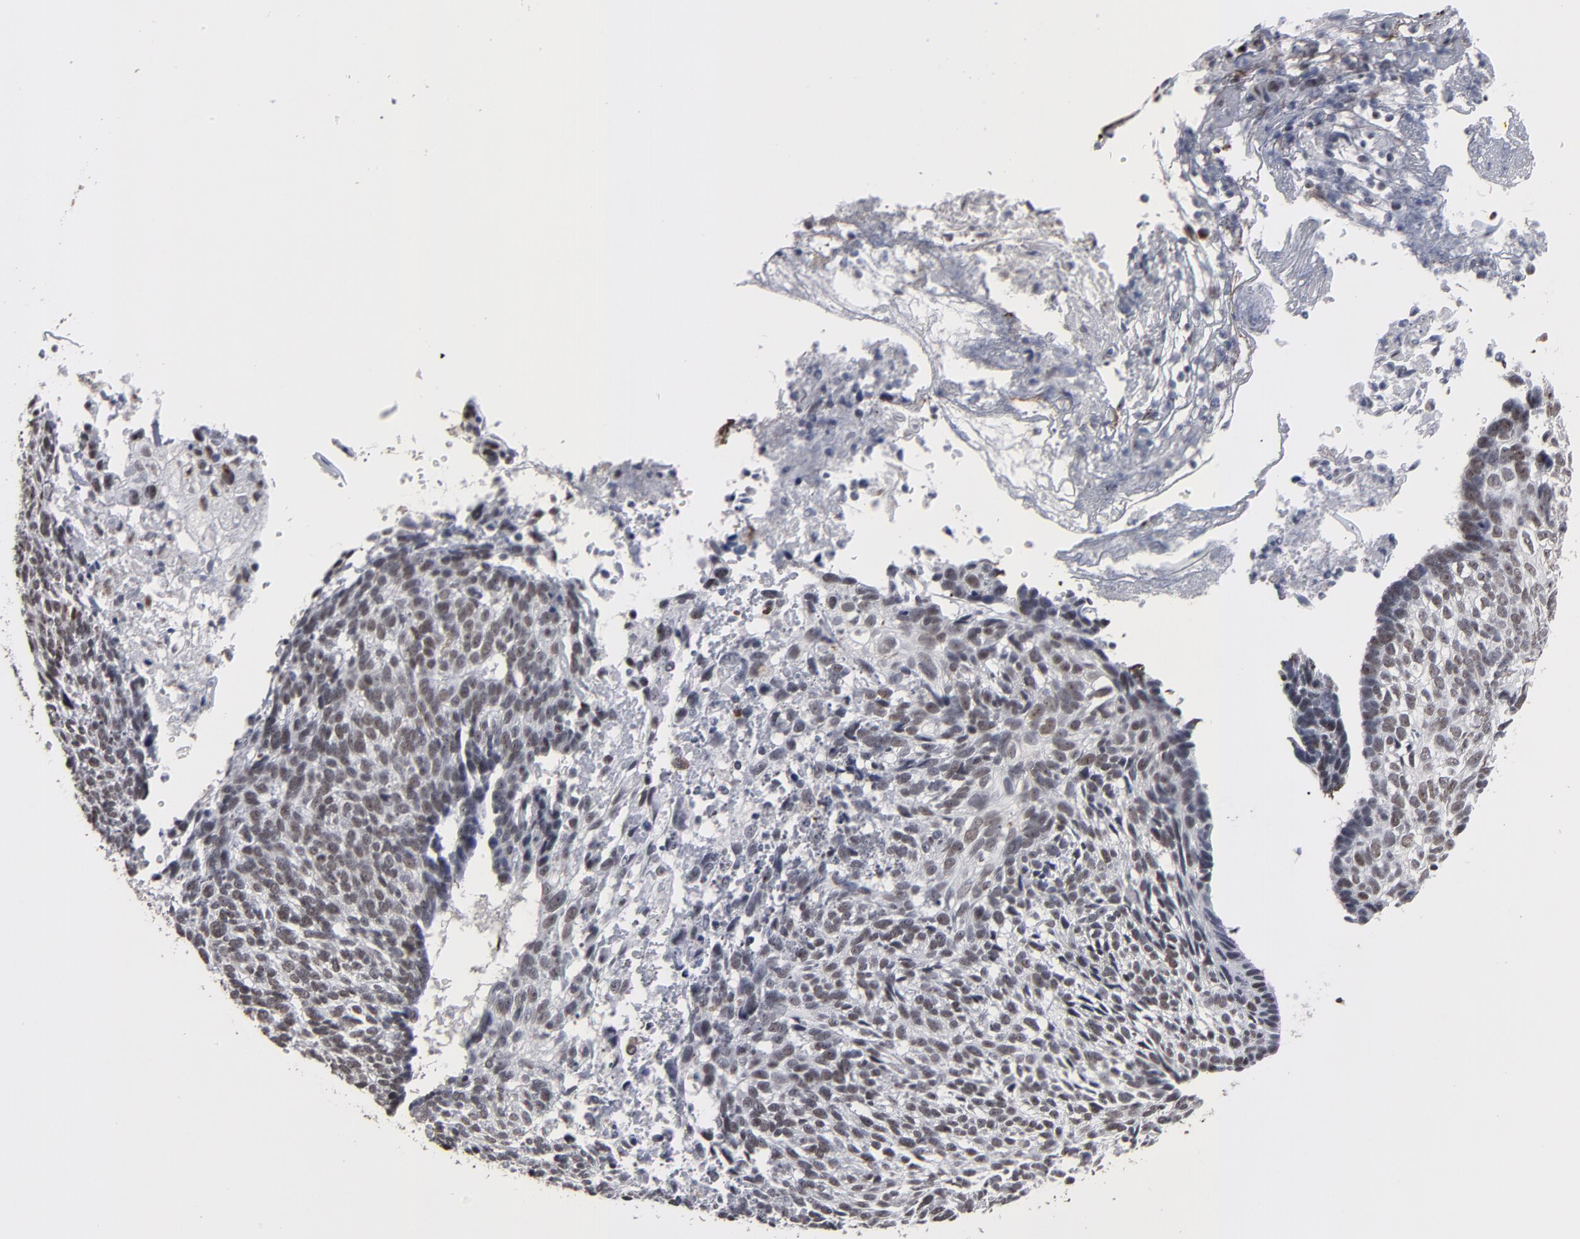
{"staining": {"intensity": "moderate", "quantity": "25%-75%", "location": "nuclear"}, "tissue": "skin cancer", "cell_type": "Tumor cells", "image_type": "cancer", "snomed": [{"axis": "morphology", "description": "Basal cell carcinoma"}, {"axis": "topography", "description": "Skin"}], "caption": "Protein staining by immunohistochemistry demonstrates moderate nuclear positivity in approximately 25%-75% of tumor cells in skin cancer.", "gene": "SSRP1", "patient": {"sex": "male", "age": 72}}